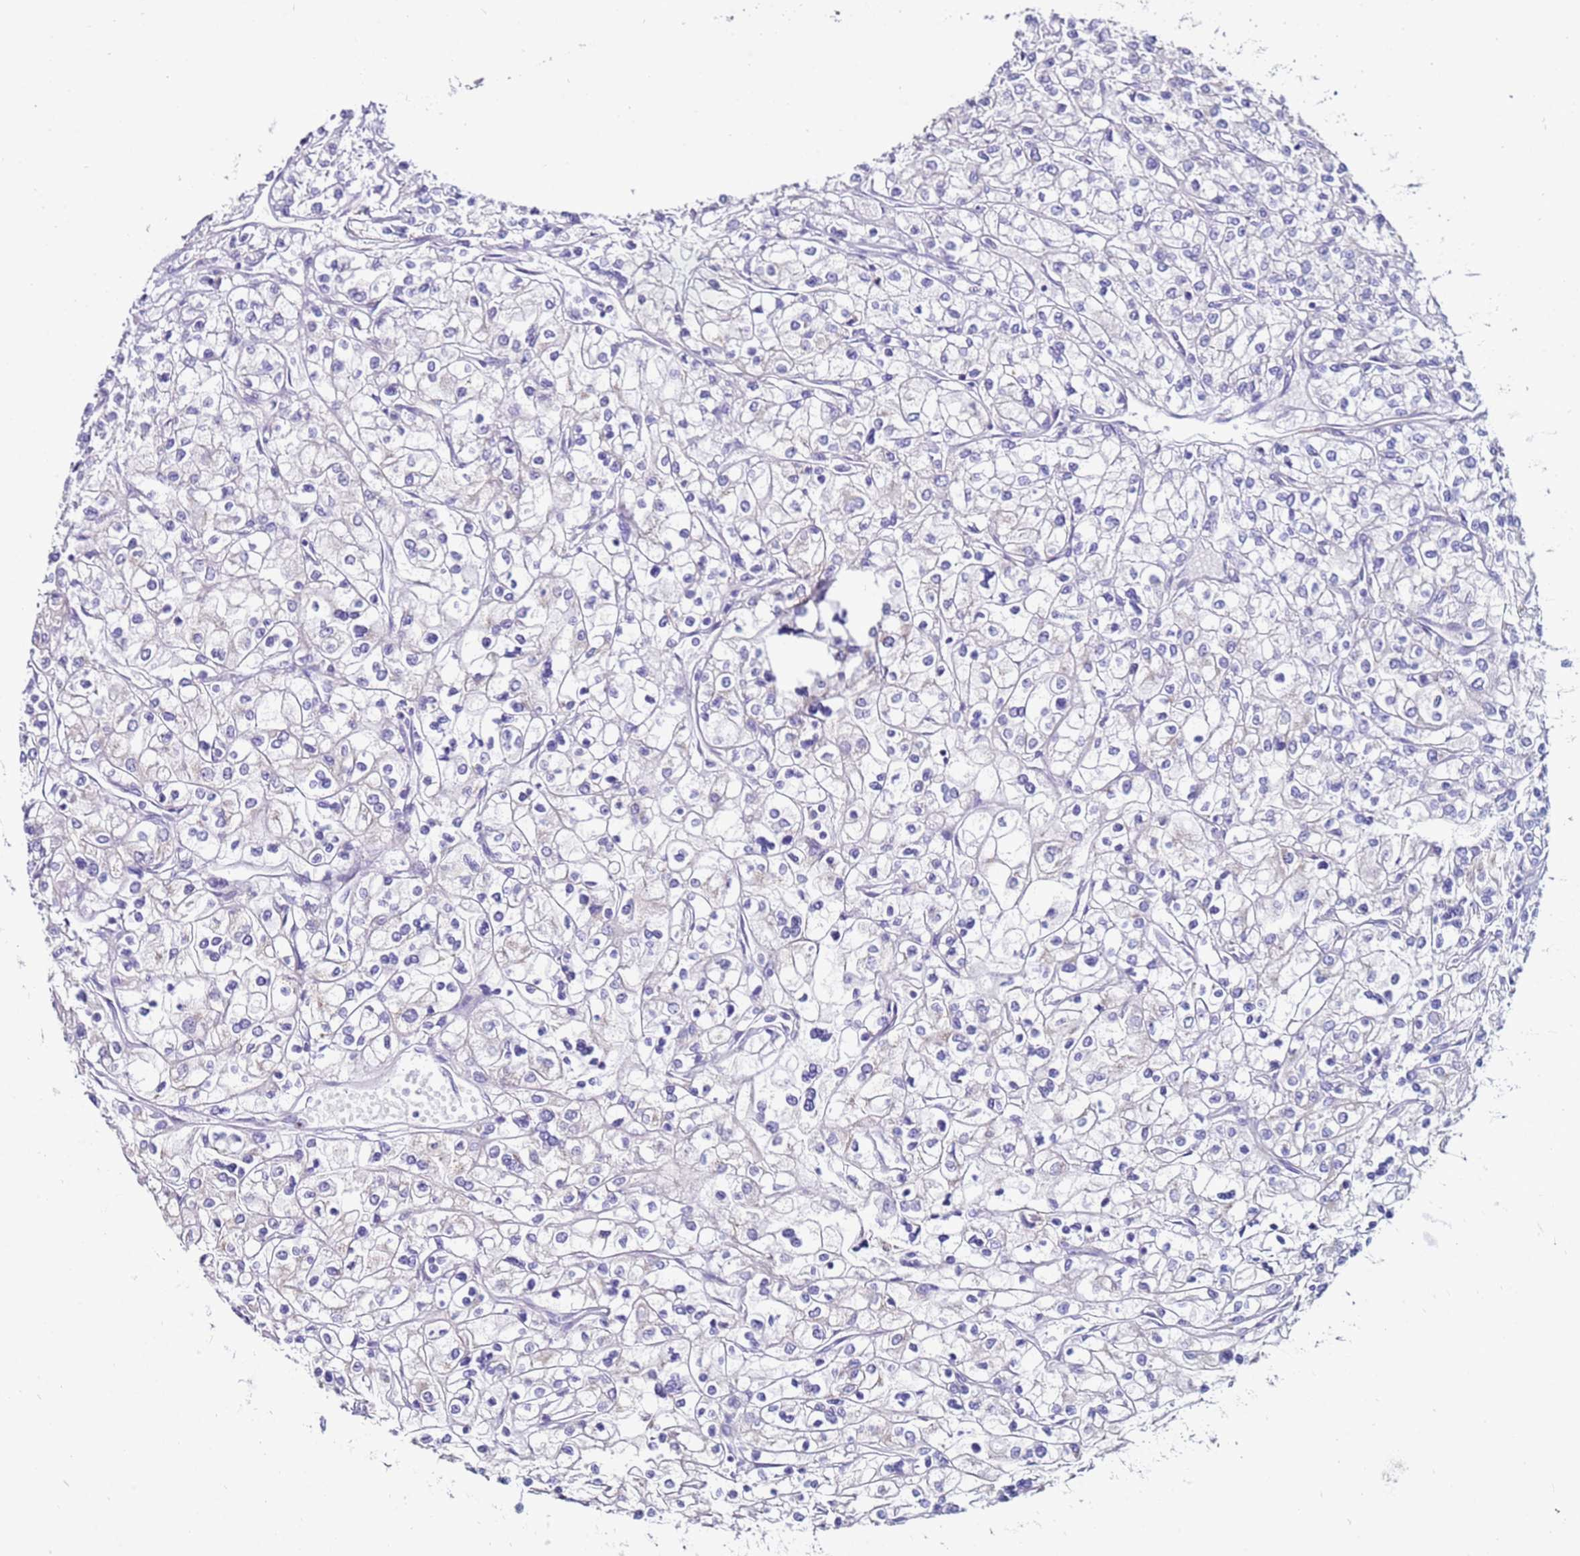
{"staining": {"intensity": "negative", "quantity": "none", "location": "none"}, "tissue": "renal cancer", "cell_type": "Tumor cells", "image_type": "cancer", "snomed": [{"axis": "morphology", "description": "Adenocarcinoma, NOS"}, {"axis": "topography", "description": "Kidney"}], "caption": "DAB immunohistochemical staining of renal cancer (adenocarcinoma) shows no significant positivity in tumor cells.", "gene": "GPN3", "patient": {"sex": "male", "age": 80}}